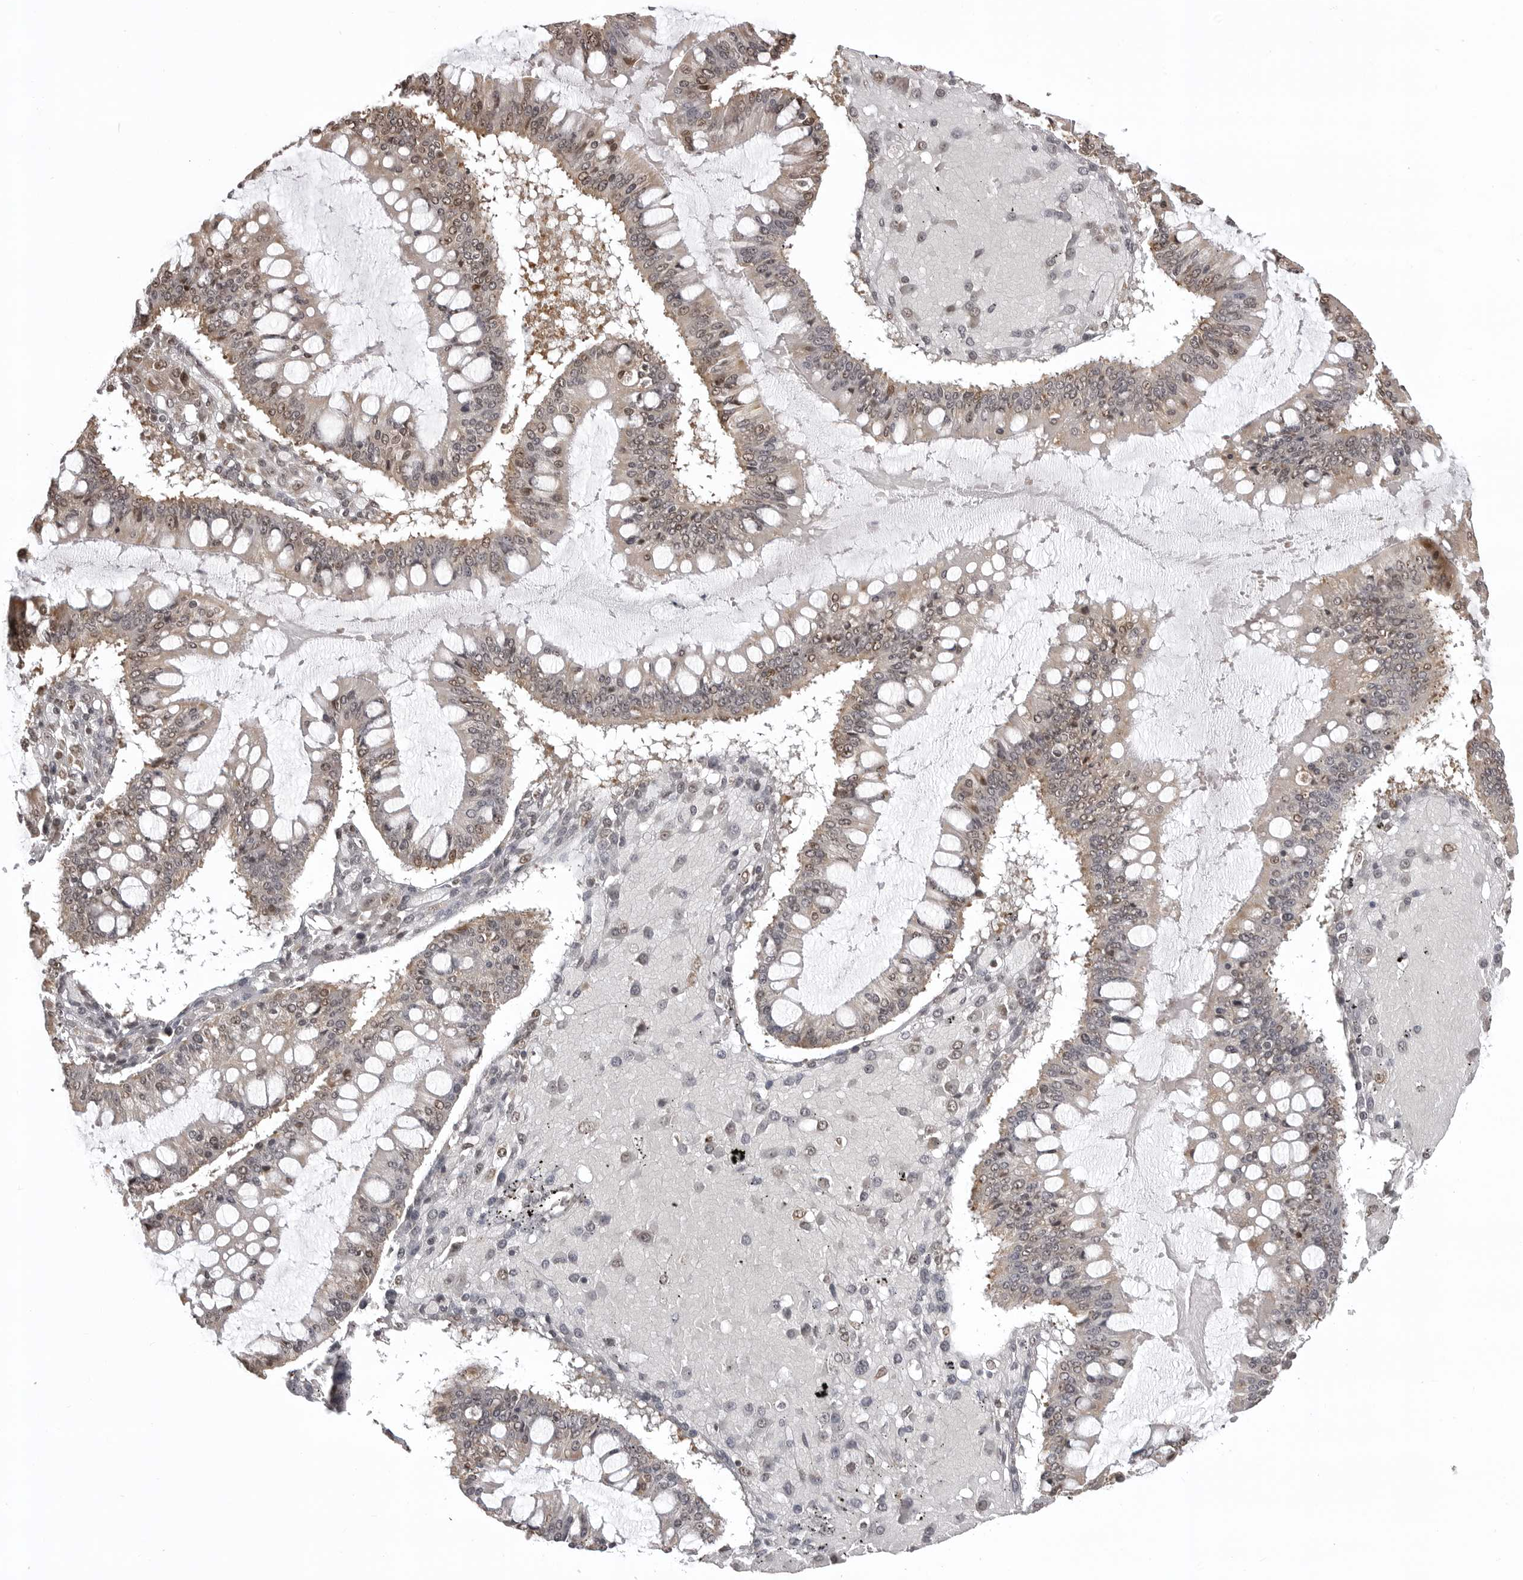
{"staining": {"intensity": "weak", "quantity": ">75%", "location": "cytoplasmic/membranous,nuclear"}, "tissue": "ovarian cancer", "cell_type": "Tumor cells", "image_type": "cancer", "snomed": [{"axis": "morphology", "description": "Cystadenocarcinoma, mucinous, NOS"}, {"axis": "topography", "description": "Ovary"}], "caption": "DAB (3,3'-diaminobenzidine) immunohistochemical staining of mucinous cystadenocarcinoma (ovarian) demonstrates weak cytoplasmic/membranous and nuclear protein staining in about >75% of tumor cells. The protein is stained brown, and the nuclei are stained in blue (DAB IHC with brightfield microscopy, high magnification).", "gene": "PHF3", "patient": {"sex": "female", "age": 73}}